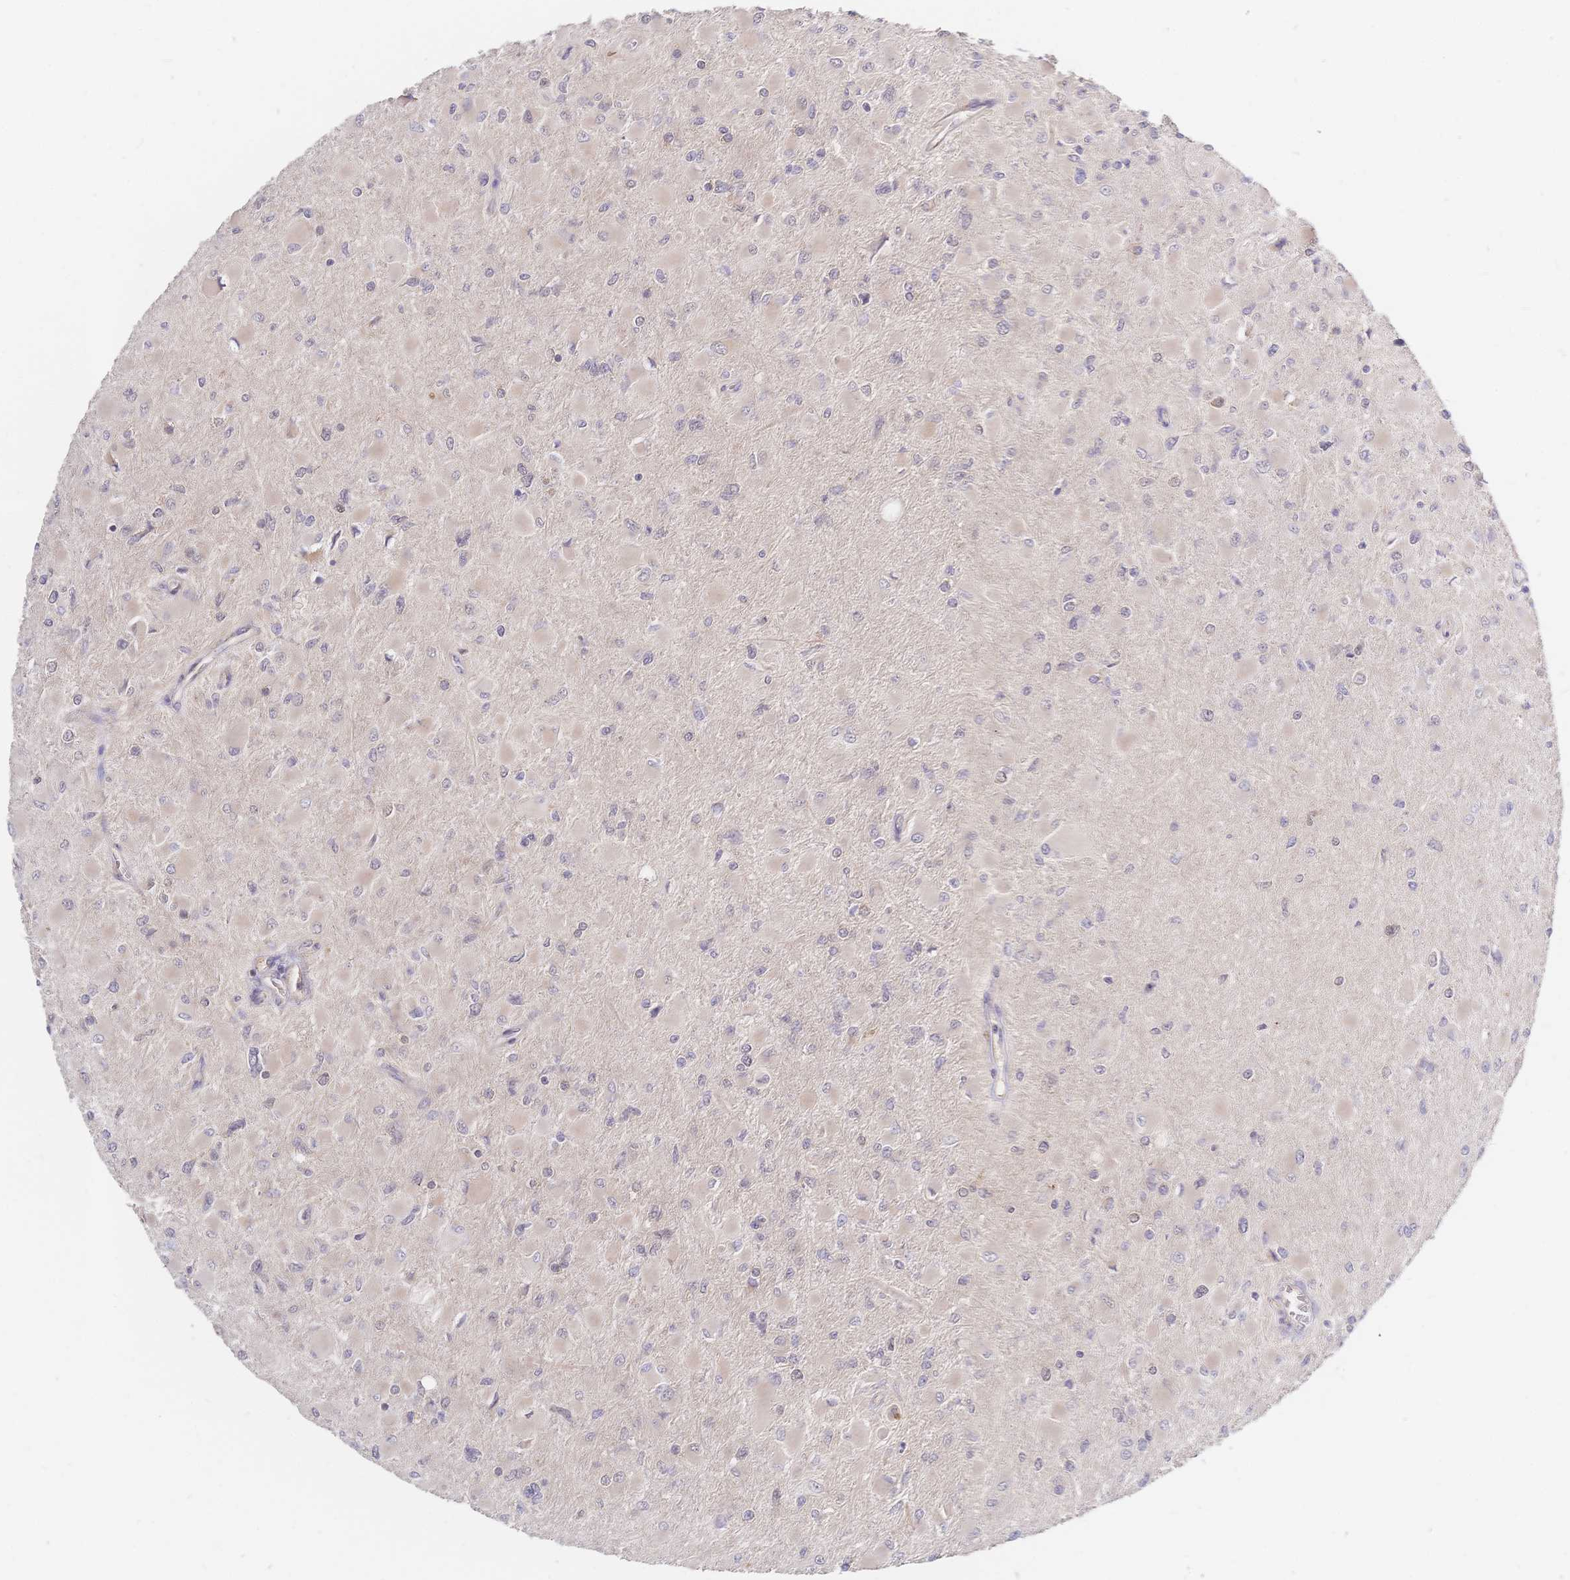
{"staining": {"intensity": "negative", "quantity": "none", "location": "none"}, "tissue": "glioma", "cell_type": "Tumor cells", "image_type": "cancer", "snomed": [{"axis": "morphology", "description": "Glioma, malignant, High grade"}, {"axis": "topography", "description": "Cerebral cortex"}], "caption": "Immunohistochemistry of glioma exhibits no staining in tumor cells. (DAB IHC visualized using brightfield microscopy, high magnification).", "gene": "LMO4", "patient": {"sex": "female", "age": 36}}